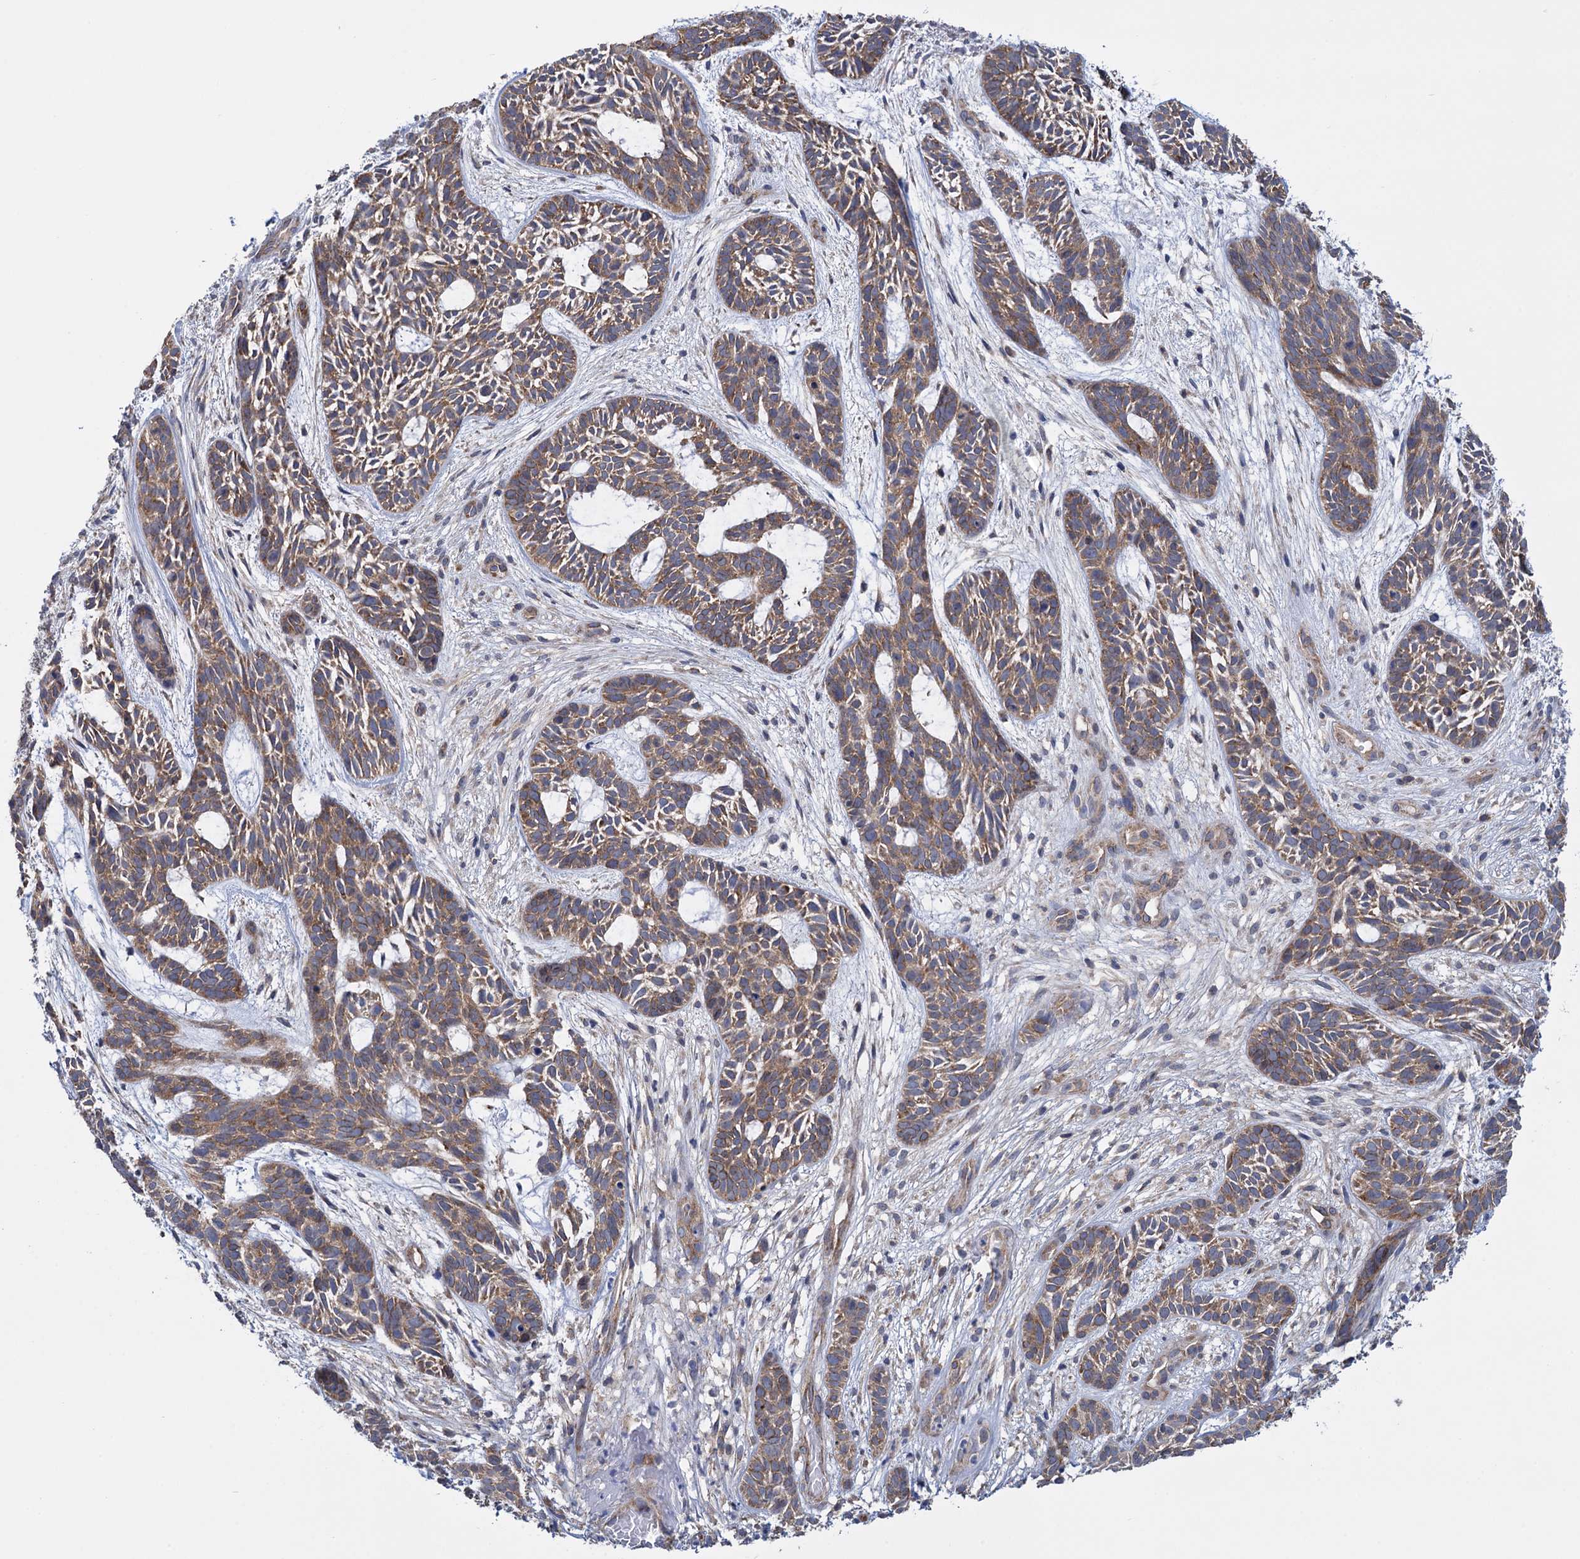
{"staining": {"intensity": "moderate", "quantity": ">75%", "location": "cytoplasmic/membranous"}, "tissue": "skin cancer", "cell_type": "Tumor cells", "image_type": "cancer", "snomed": [{"axis": "morphology", "description": "Basal cell carcinoma"}, {"axis": "topography", "description": "Skin"}], "caption": "Moderate cytoplasmic/membranous positivity is identified in approximately >75% of tumor cells in skin basal cell carcinoma. The protein of interest is stained brown, and the nuclei are stained in blue (DAB IHC with brightfield microscopy, high magnification).", "gene": "GSTM2", "patient": {"sex": "male", "age": 89}}